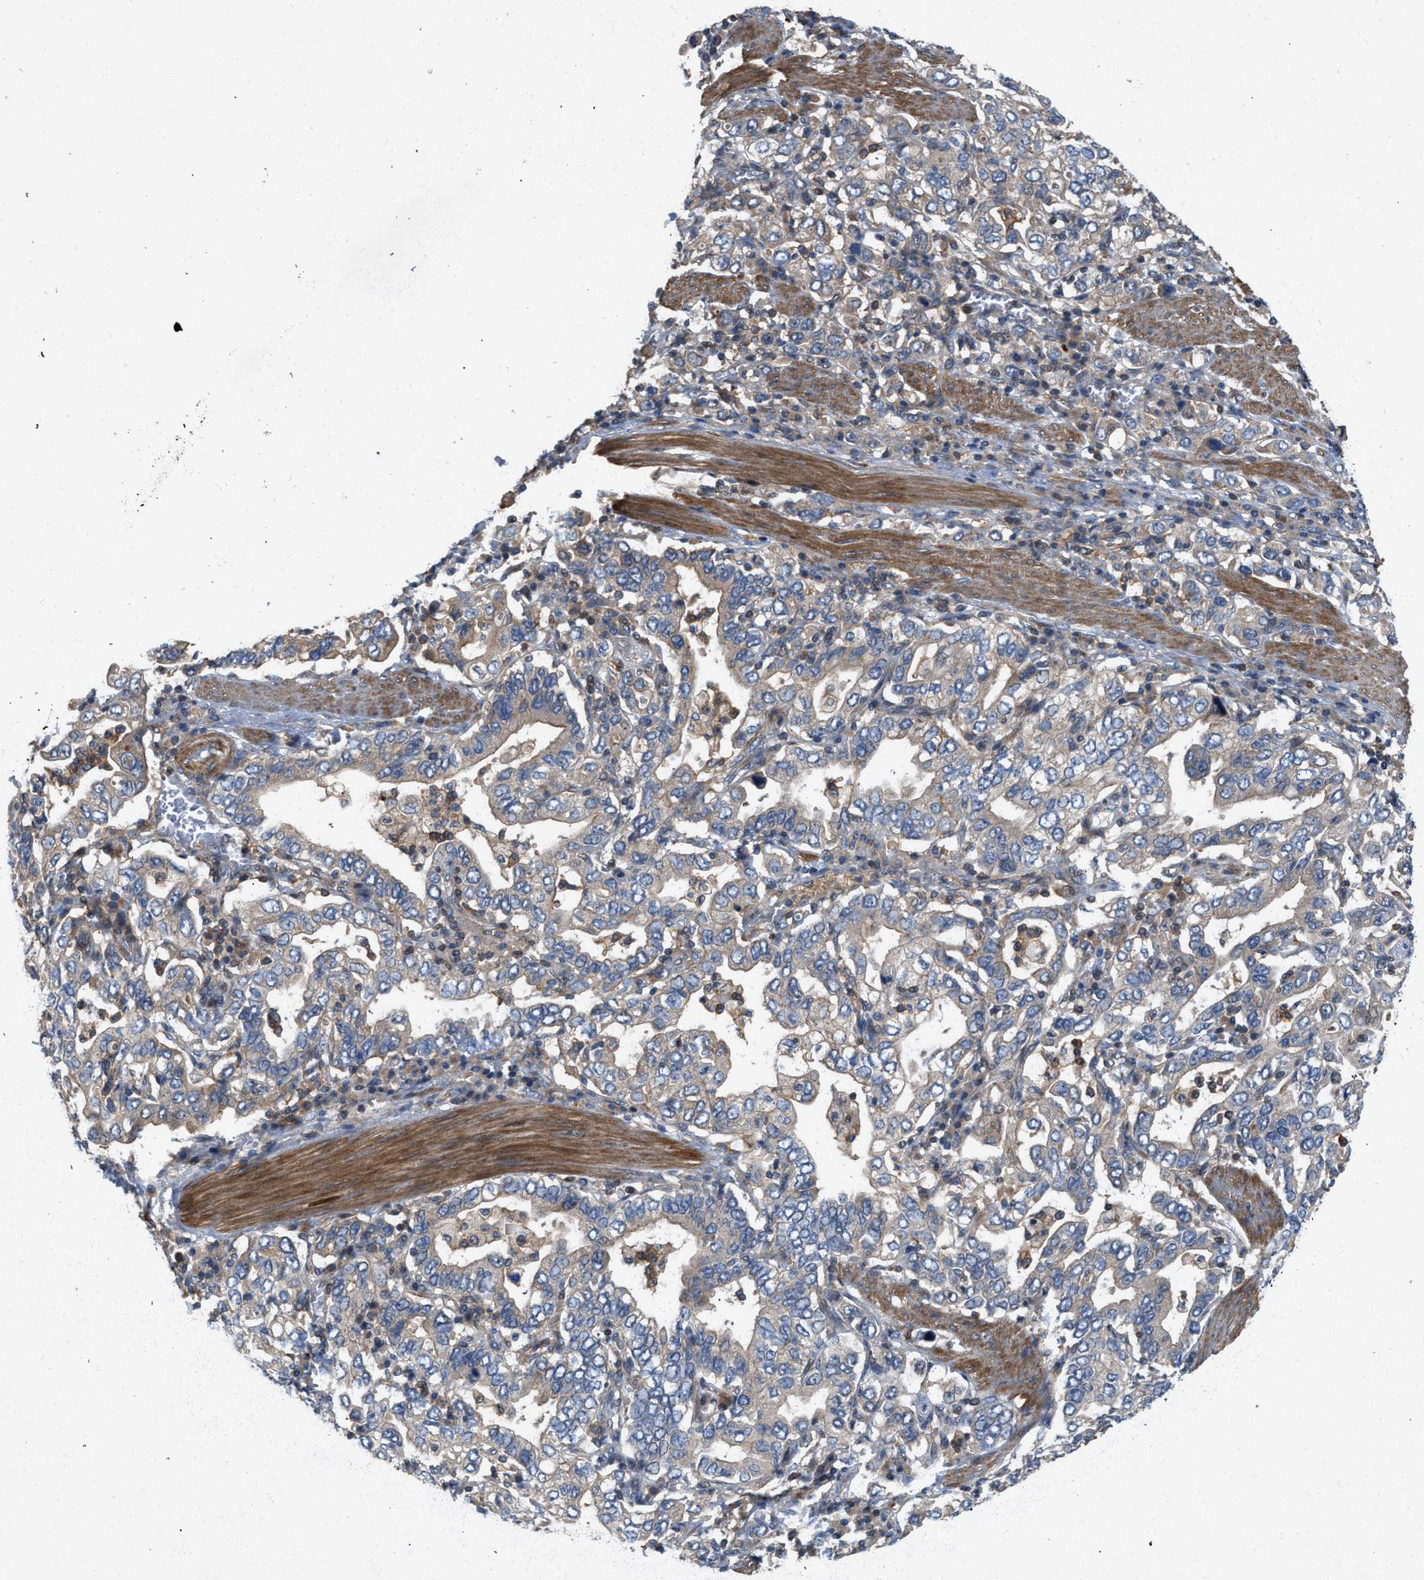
{"staining": {"intensity": "weak", "quantity": "<25%", "location": "cytoplasmic/membranous"}, "tissue": "stomach cancer", "cell_type": "Tumor cells", "image_type": "cancer", "snomed": [{"axis": "morphology", "description": "Adenocarcinoma, NOS"}, {"axis": "topography", "description": "Stomach, upper"}], "caption": "There is no significant staining in tumor cells of stomach cancer. Nuclei are stained in blue.", "gene": "GPR31", "patient": {"sex": "male", "age": 62}}